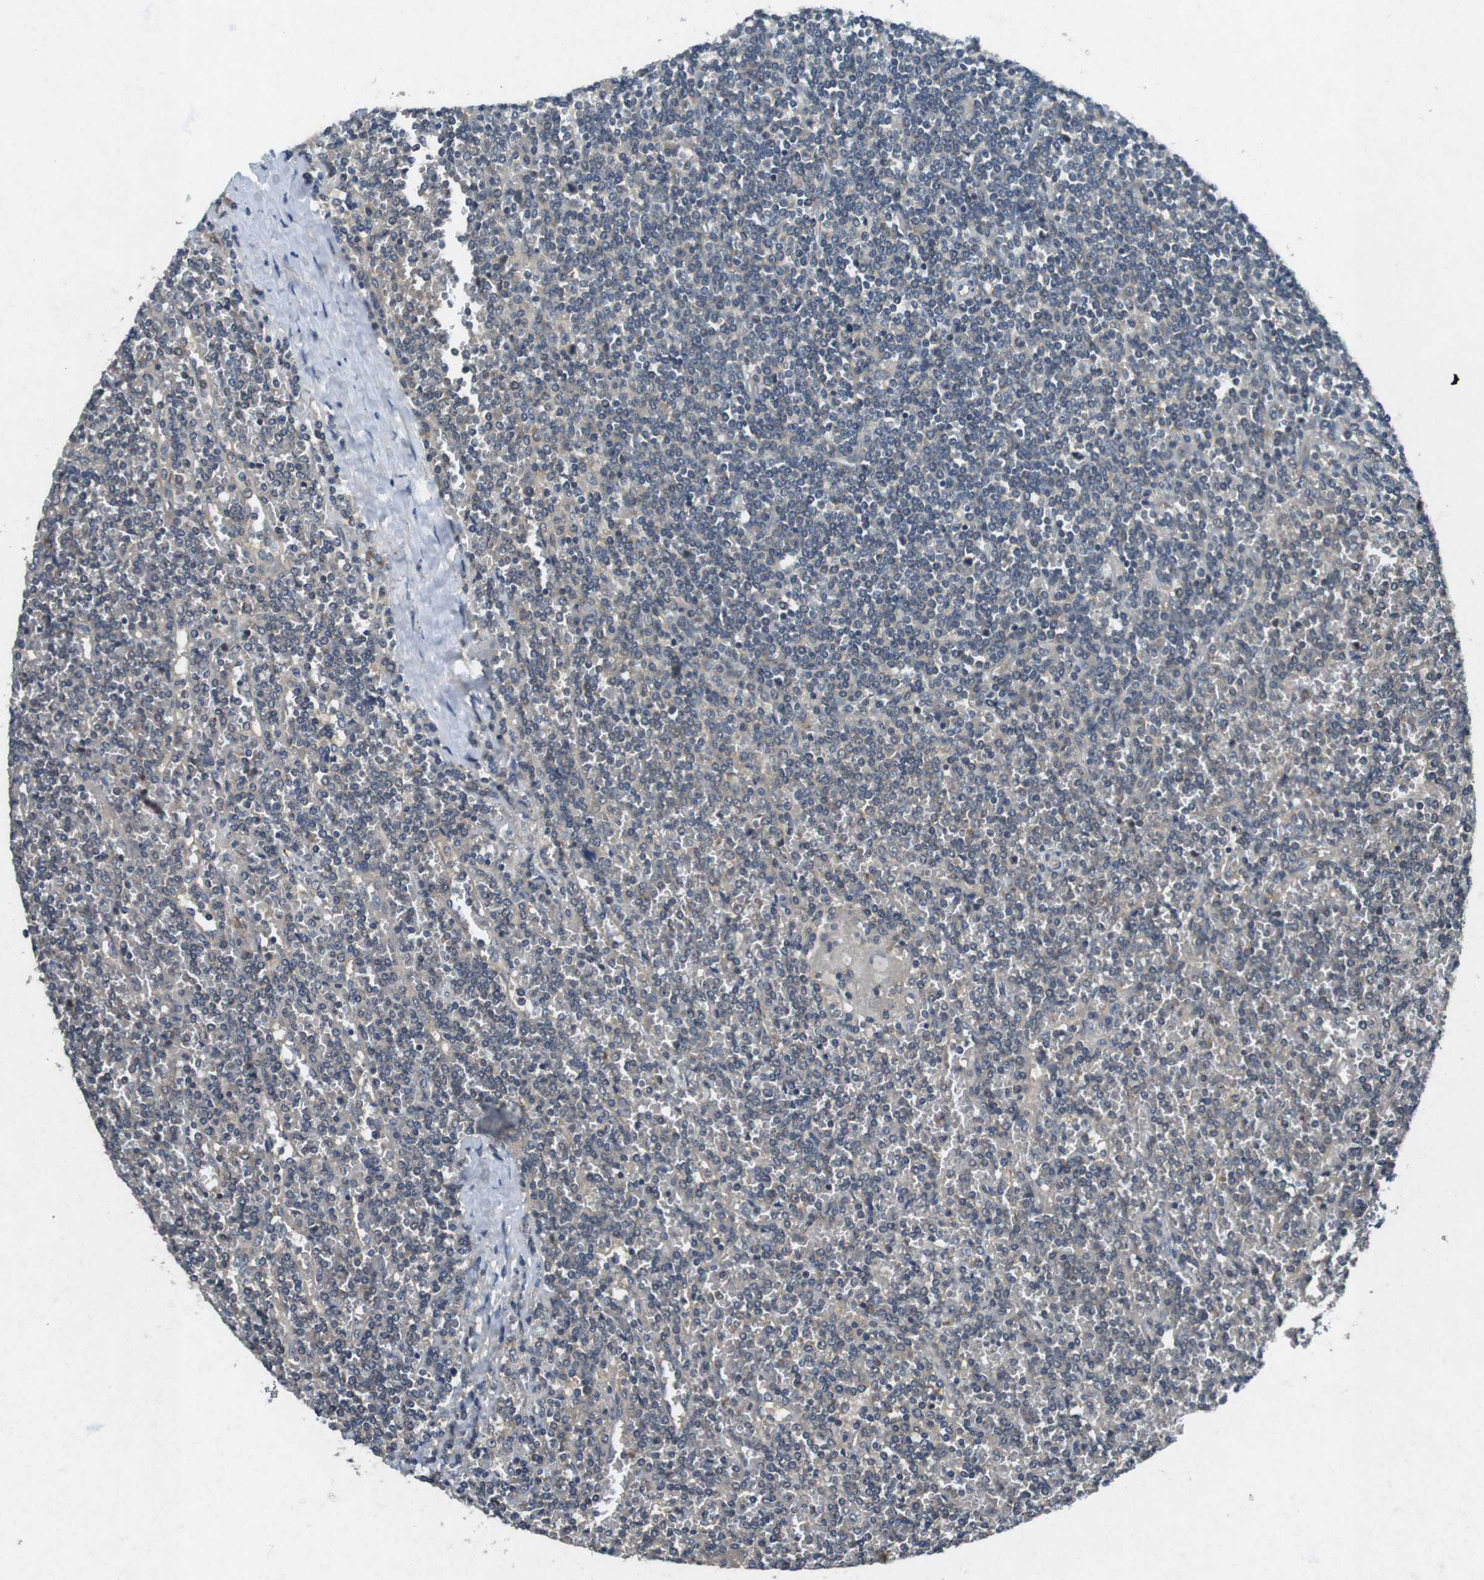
{"staining": {"intensity": "negative", "quantity": "none", "location": "none"}, "tissue": "lymphoma", "cell_type": "Tumor cells", "image_type": "cancer", "snomed": [{"axis": "morphology", "description": "Malignant lymphoma, non-Hodgkin's type, Low grade"}, {"axis": "topography", "description": "Spleen"}], "caption": "Protein analysis of lymphoma exhibits no significant positivity in tumor cells.", "gene": "SUGT1", "patient": {"sex": "female", "age": 19}}